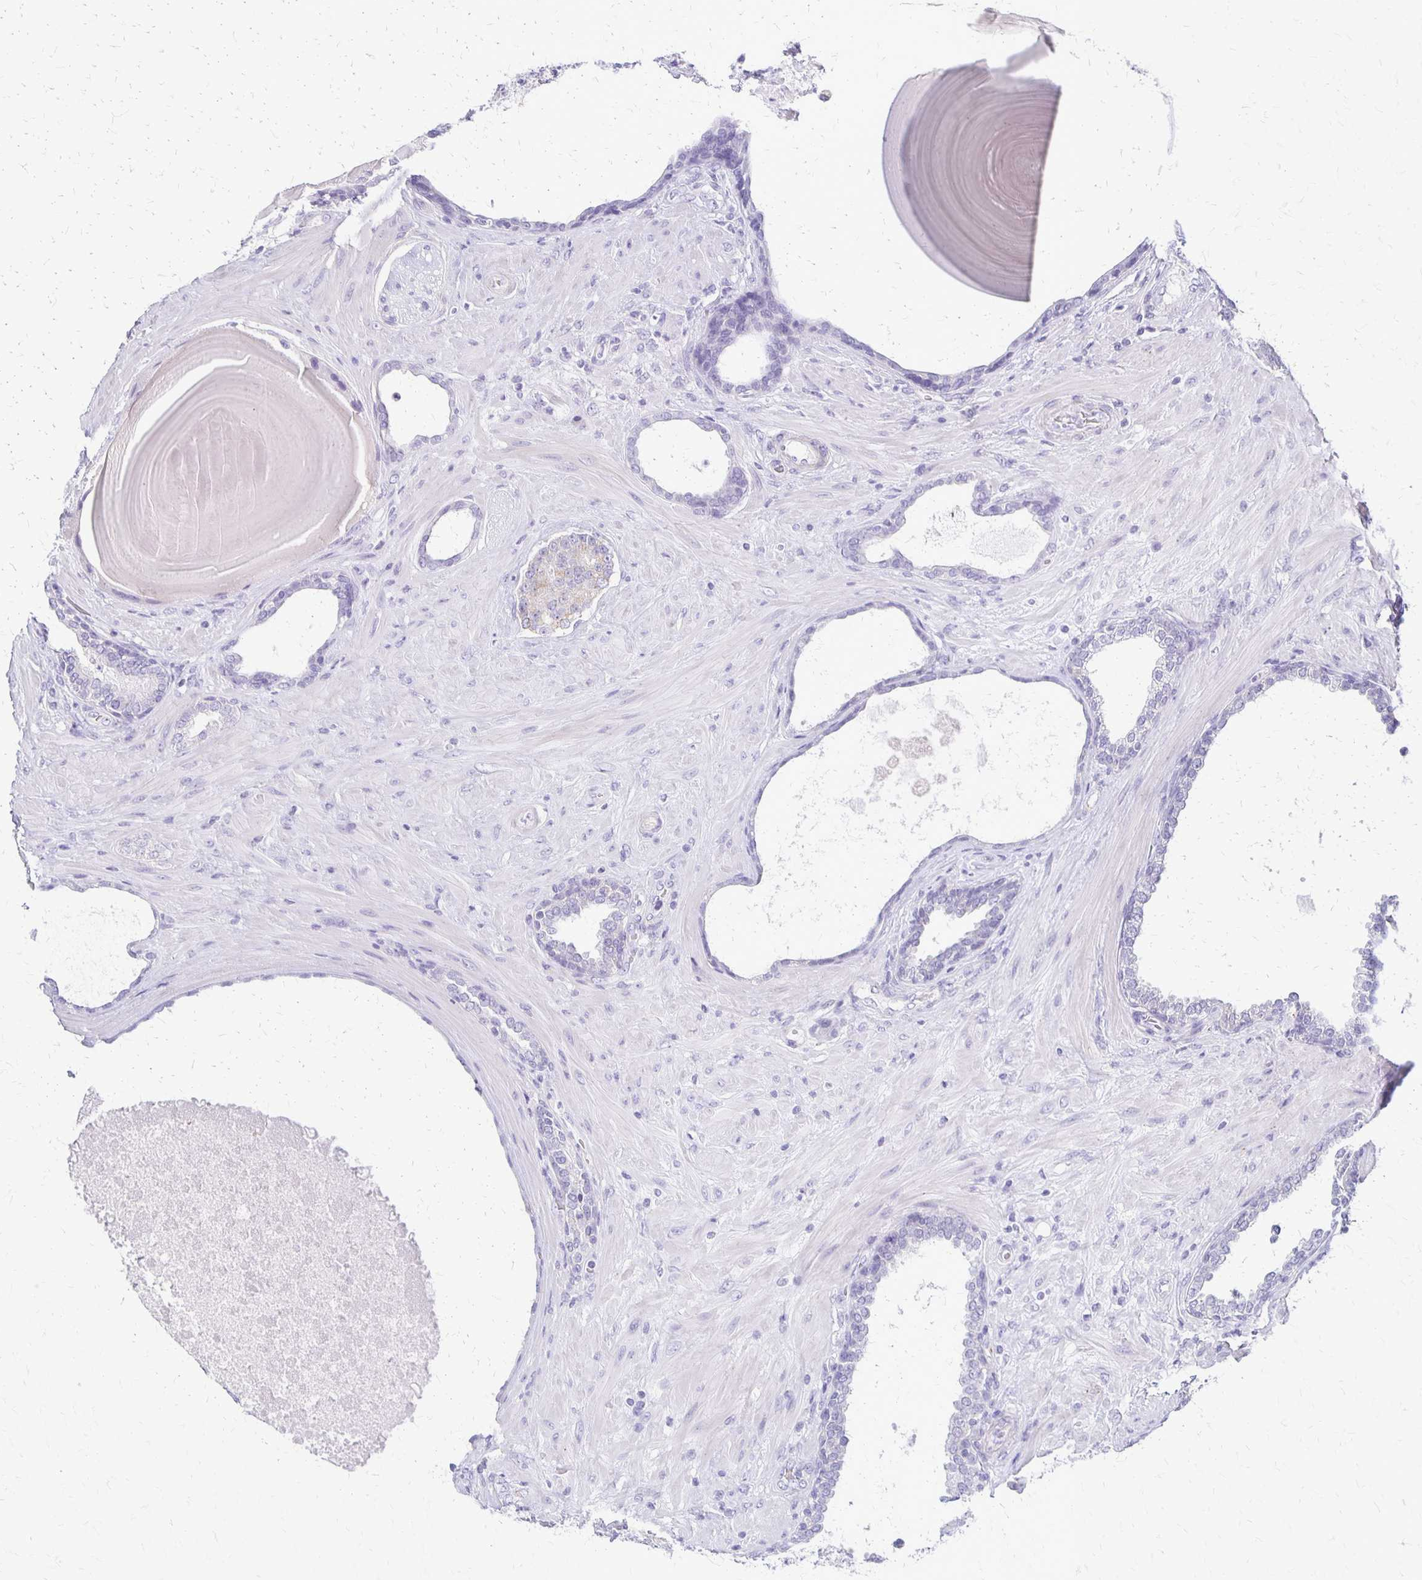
{"staining": {"intensity": "negative", "quantity": "none", "location": "none"}, "tissue": "prostate cancer", "cell_type": "Tumor cells", "image_type": "cancer", "snomed": [{"axis": "morphology", "description": "Adenocarcinoma, High grade"}, {"axis": "topography", "description": "Prostate"}], "caption": "Prostate cancer (adenocarcinoma (high-grade)) was stained to show a protein in brown. There is no significant staining in tumor cells.", "gene": "RHOC", "patient": {"sex": "male", "age": 62}}